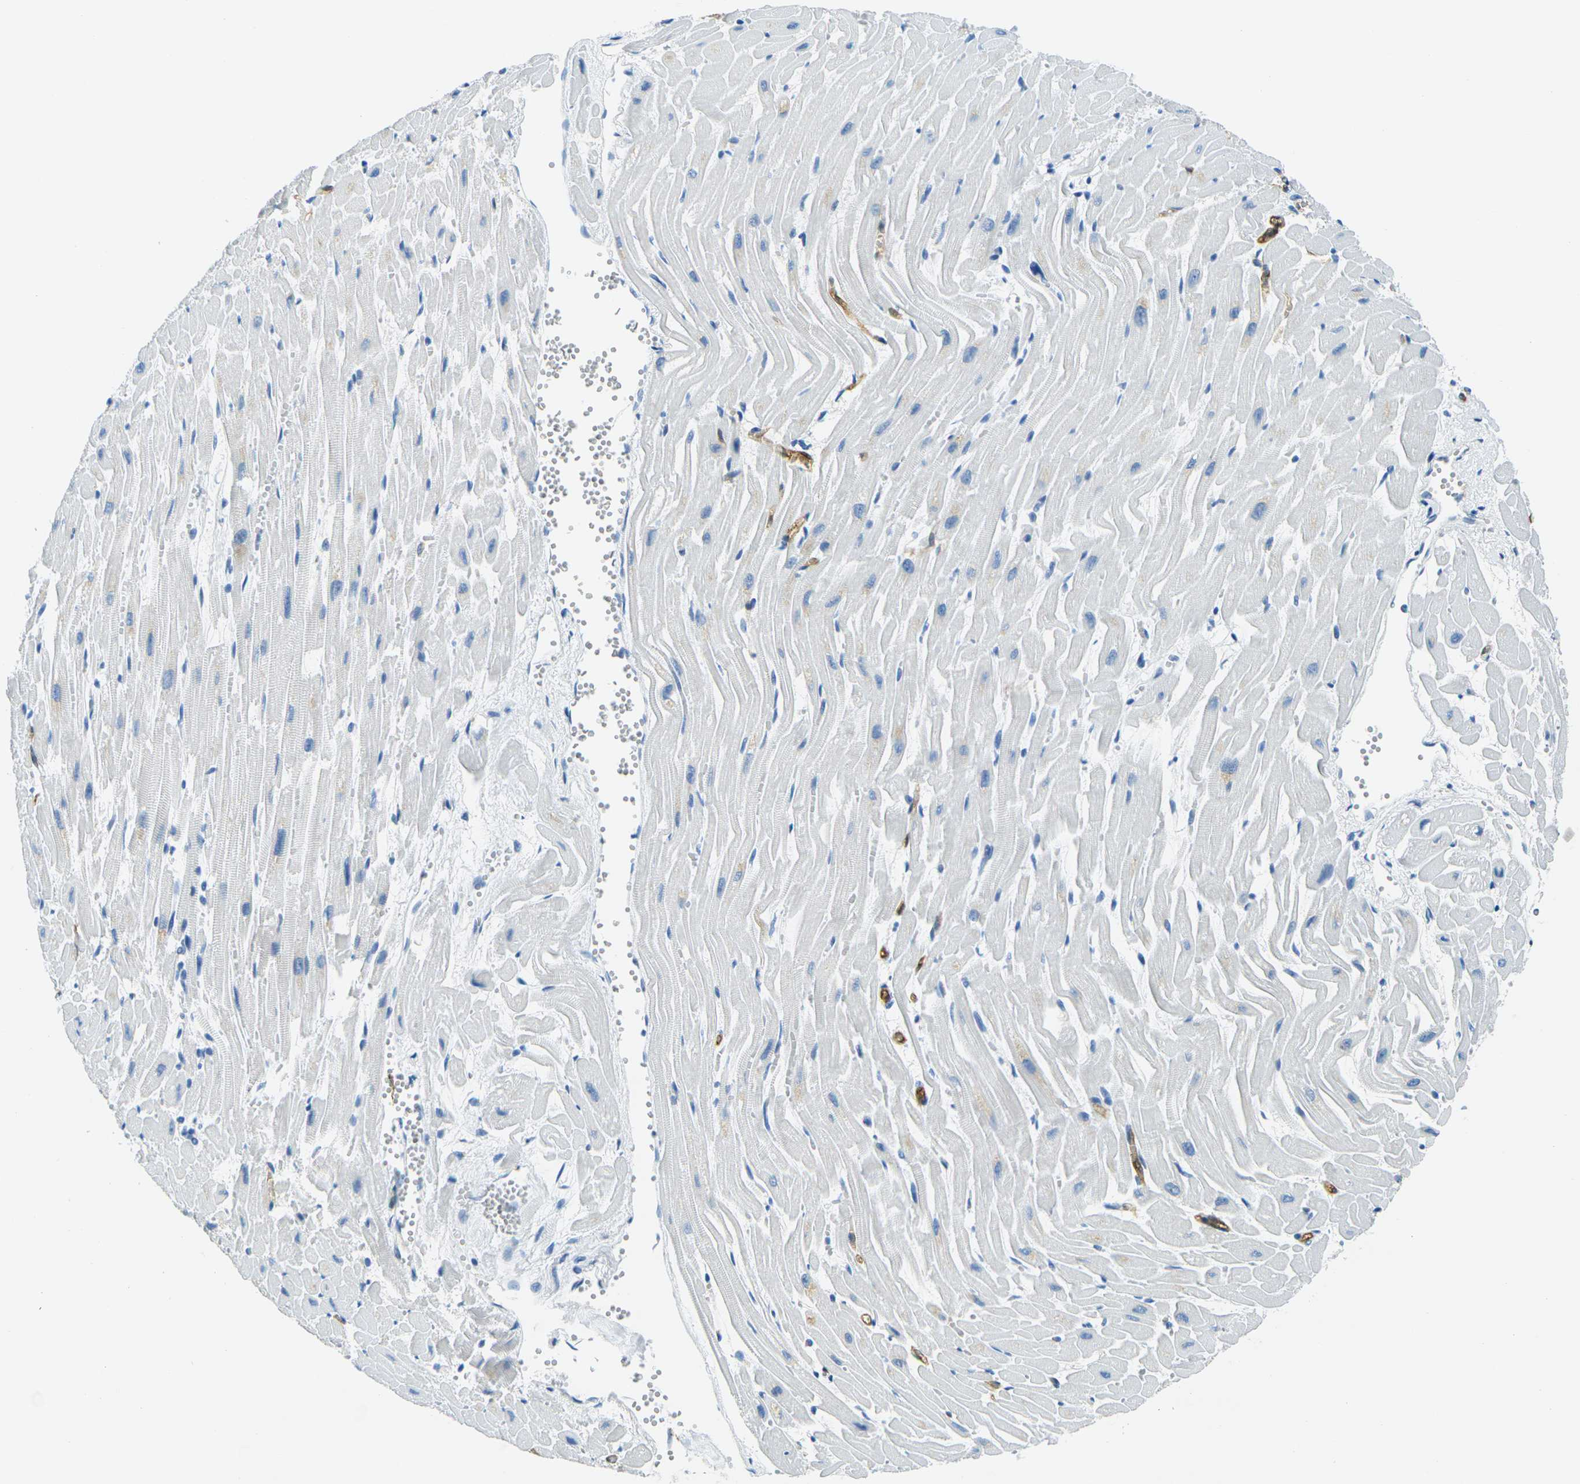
{"staining": {"intensity": "negative", "quantity": "none", "location": "none"}, "tissue": "heart muscle", "cell_type": "Cardiomyocytes", "image_type": "normal", "snomed": [{"axis": "morphology", "description": "Normal tissue, NOS"}, {"axis": "topography", "description": "Heart"}], "caption": "High power microscopy photomicrograph of an immunohistochemistry photomicrograph of unremarkable heart muscle, revealing no significant expression in cardiomyocytes.", "gene": "OCLN", "patient": {"sex": "female", "age": 19}}